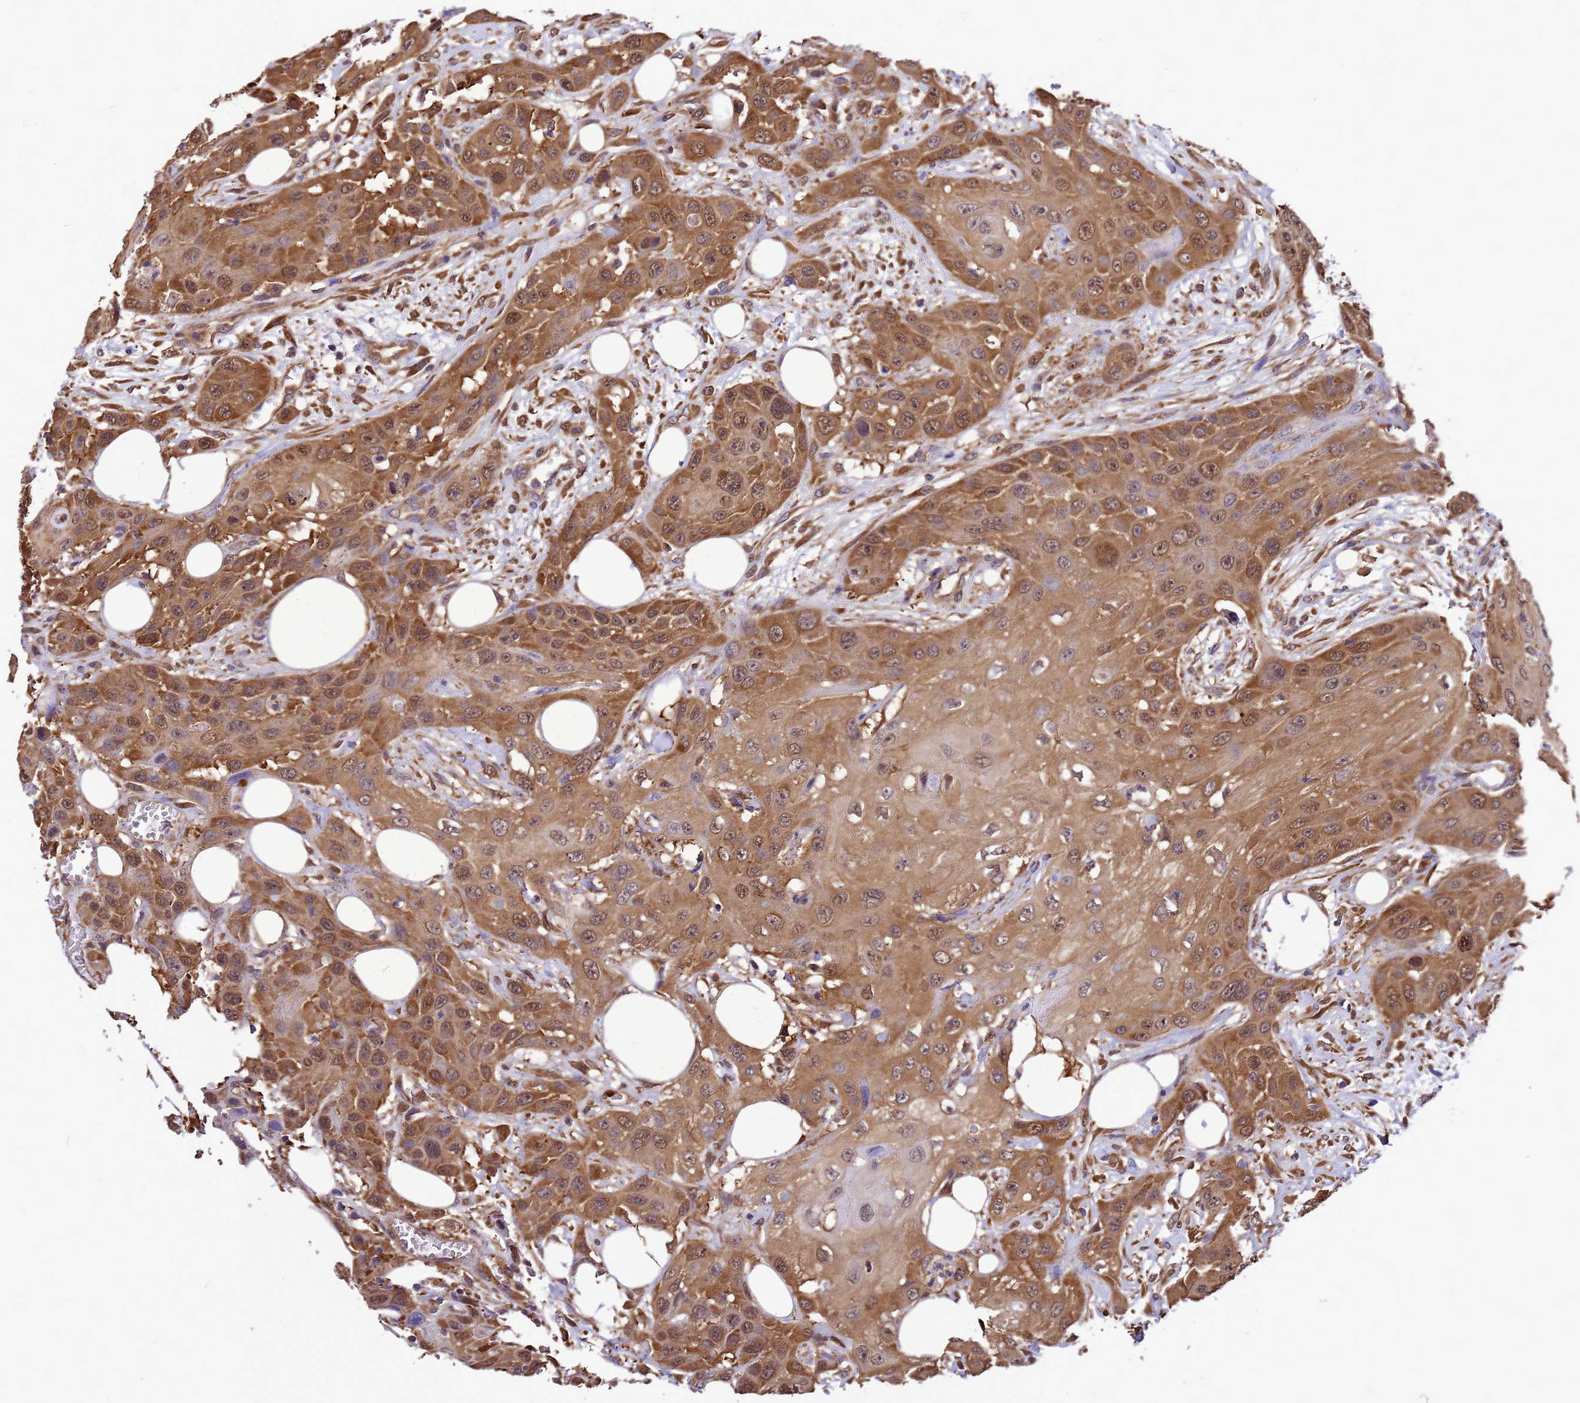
{"staining": {"intensity": "moderate", "quantity": ">75%", "location": "cytoplasmic/membranous,nuclear"}, "tissue": "head and neck cancer", "cell_type": "Tumor cells", "image_type": "cancer", "snomed": [{"axis": "morphology", "description": "Squamous cell carcinoma, NOS"}, {"axis": "topography", "description": "Head-Neck"}], "caption": "Moderate cytoplasmic/membranous and nuclear staining is appreciated in approximately >75% of tumor cells in head and neck cancer (squamous cell carcinoma).", "gene": "GID4", "patient": {"sex": "male", "age": 81}}